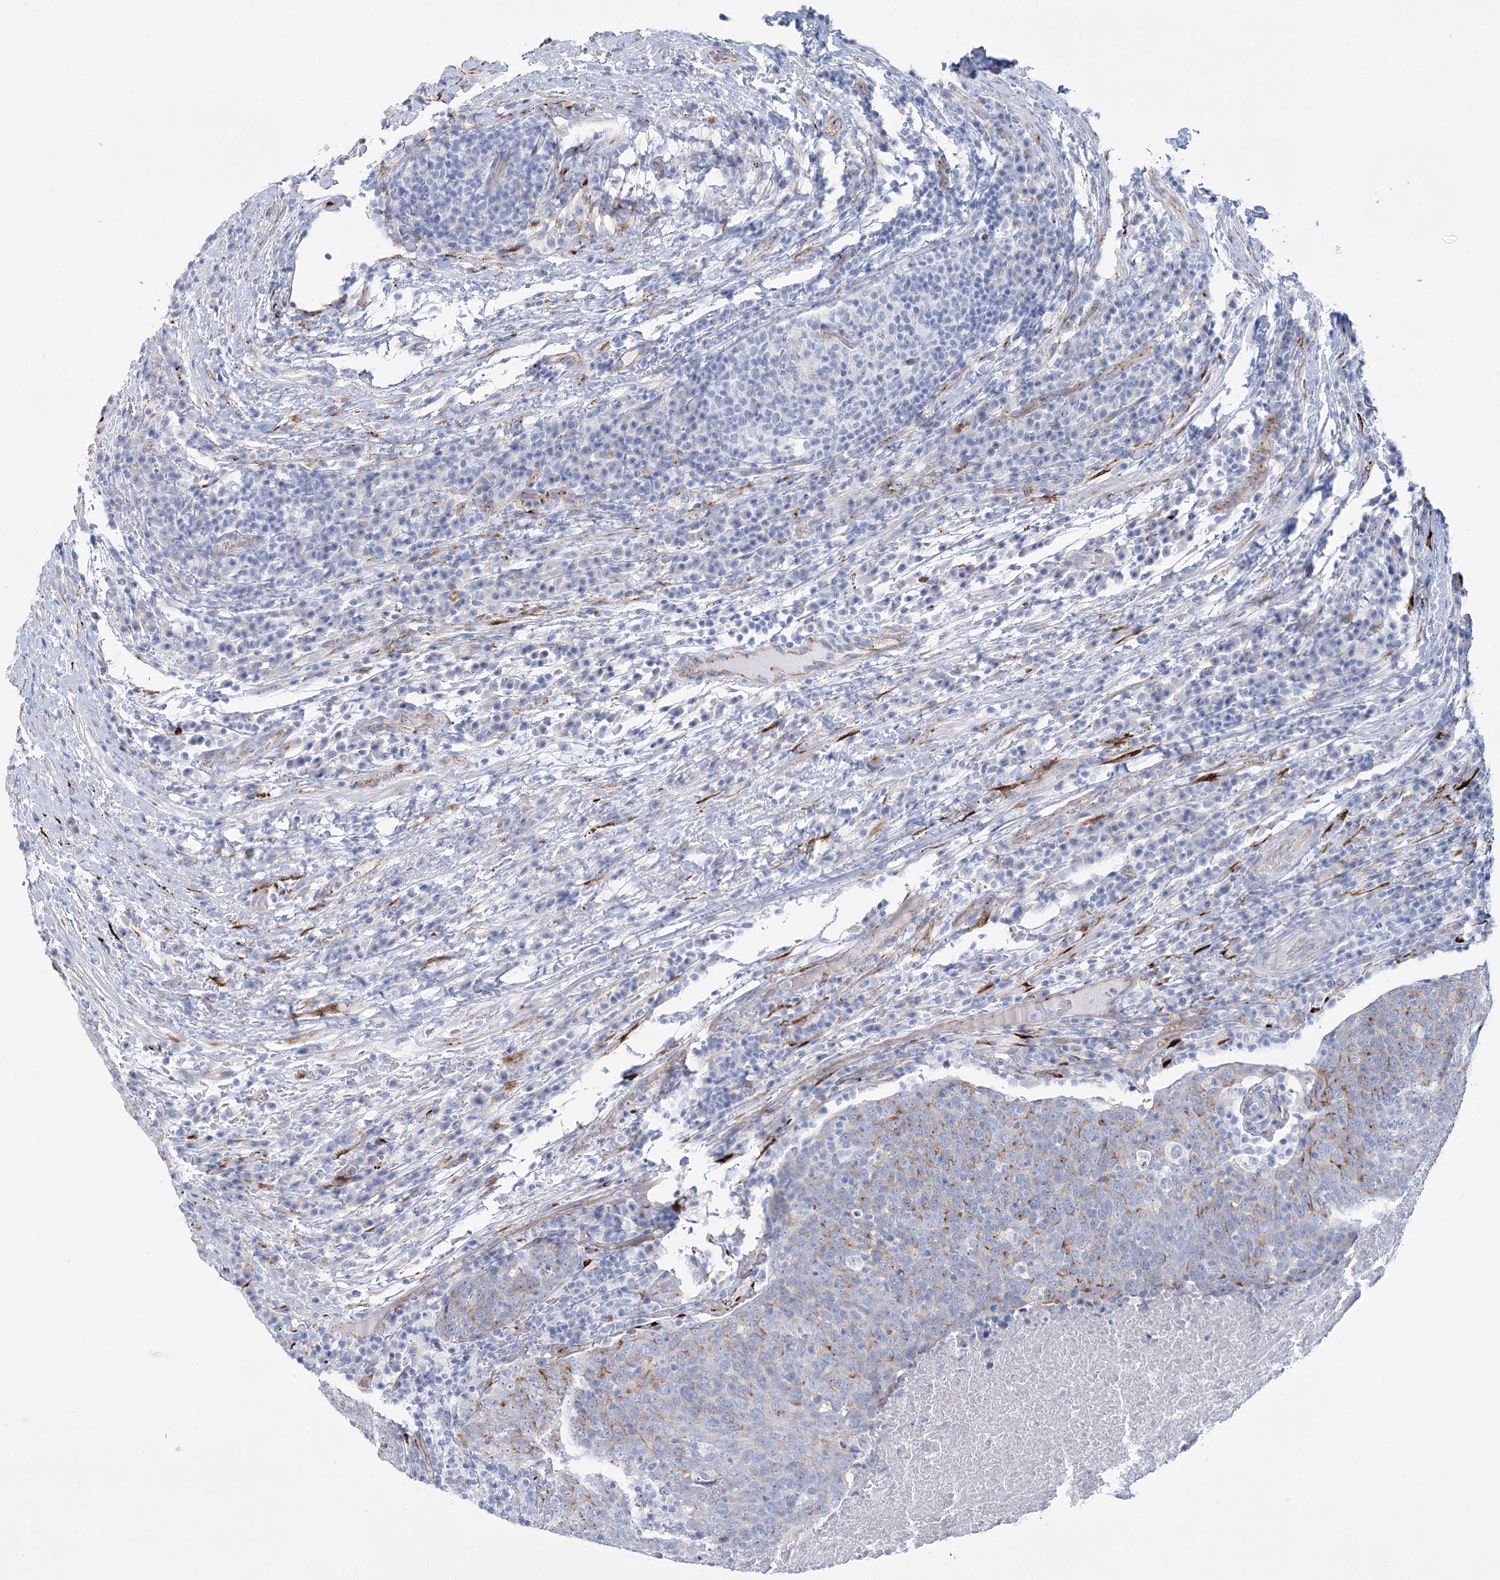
{"staining": {"intensity": "weak", "quantity": "<25%", "location": "cytoplasmic/membranous"}, "tissue": "head and neck cancer", "cell_type": "Tumor cells", "image_type": "cancer", "snomed": [{"axis": "morphology", "description": "Squamous cell carcinoma, NOS"}, {"axis": "morphology", "description": "Squamous cell carcinoma, metastatic, NOS"}, {"axis": "topography", "description": "Lymph node"}, {"axis": "topography", "description": "Head-Neck"}], "caption": "Head and neck cancer (squamous cell carcinoma) was stained to show a protein in brown. There is no significant positivity in tumor cells.", "gene": "RAB11FIP5", "patient": {"sex": "male", "age": 62}}